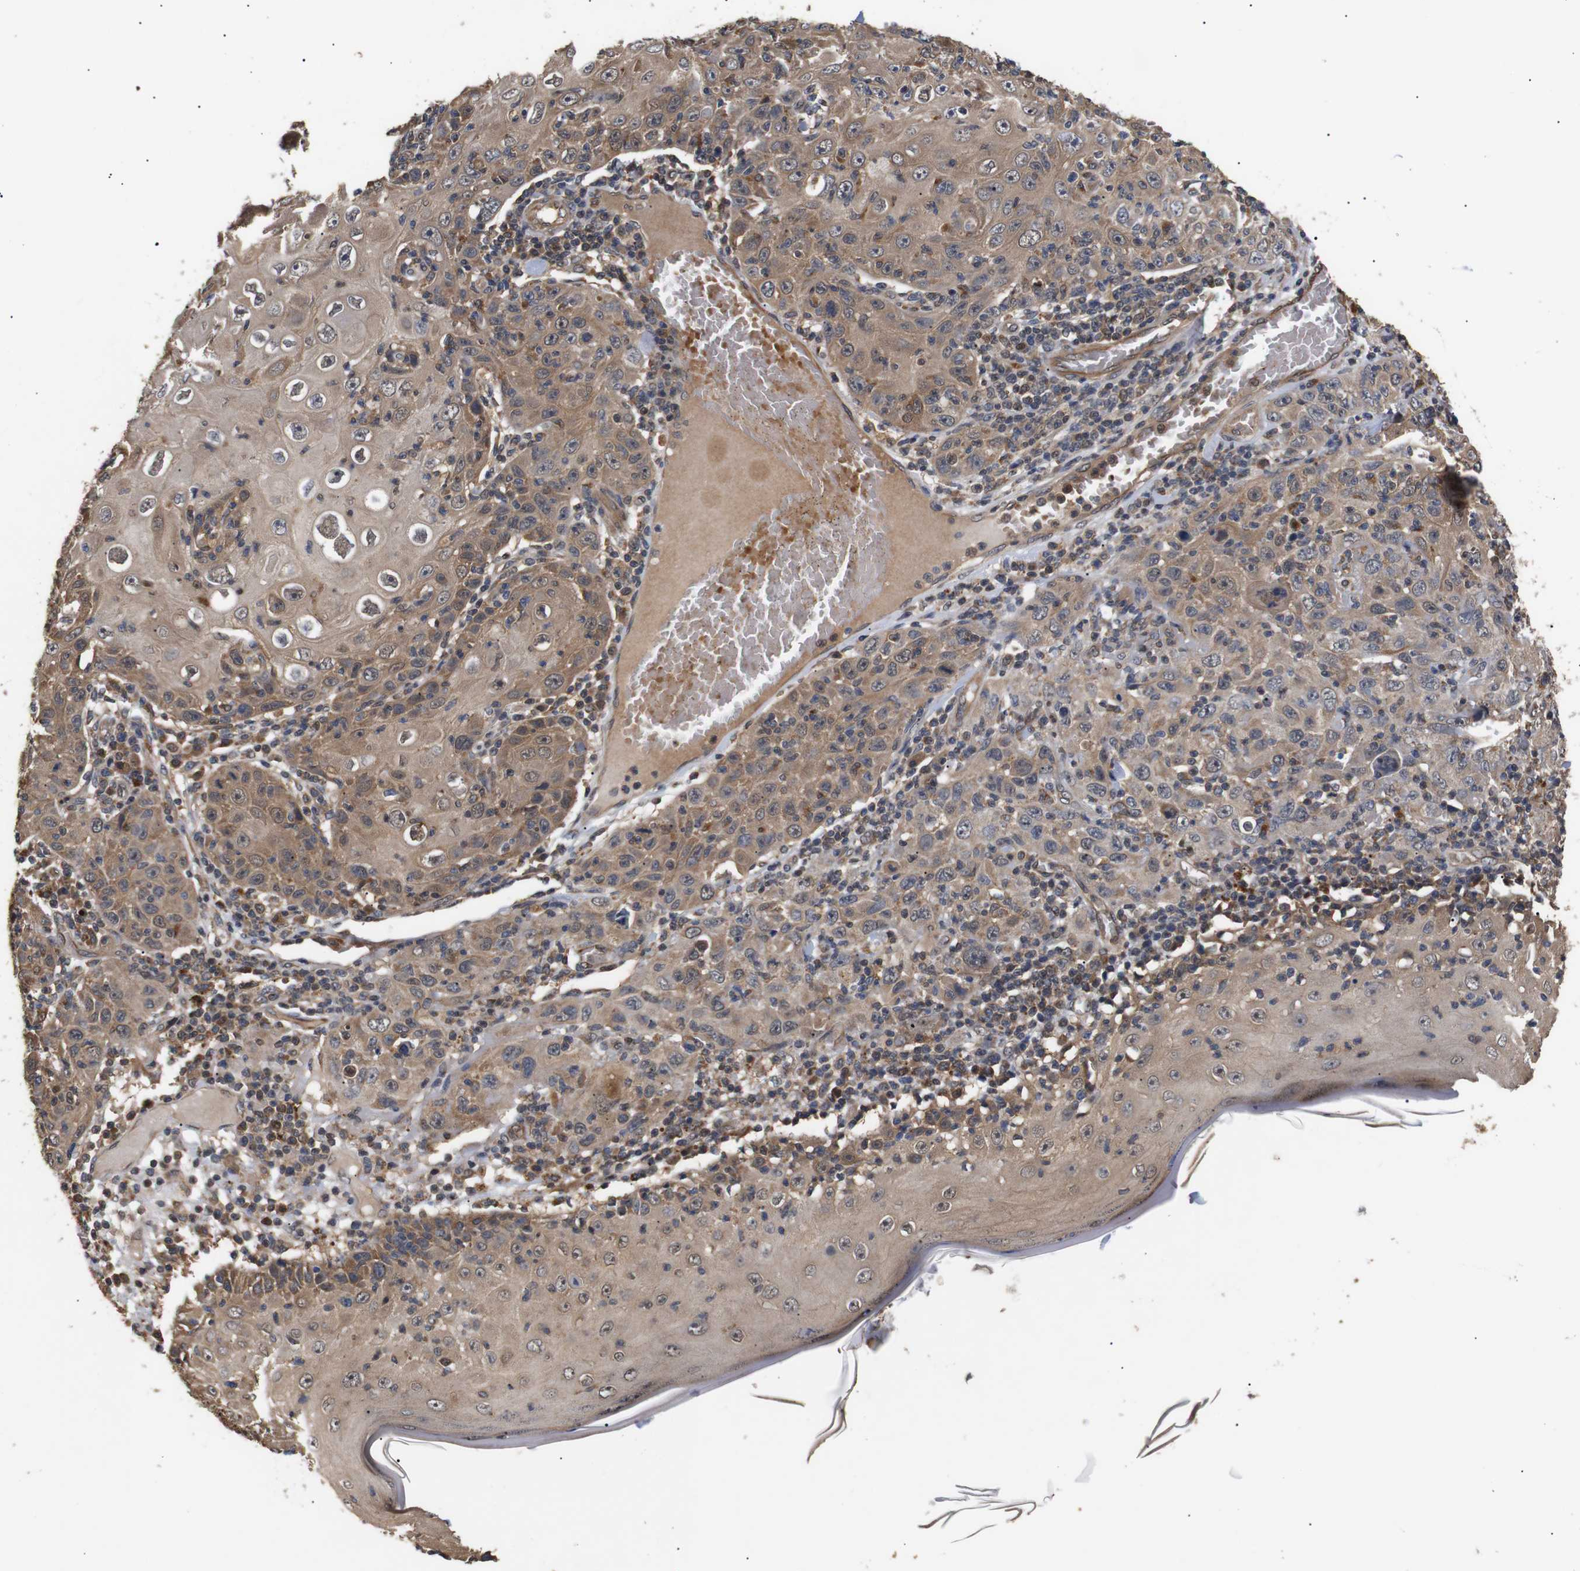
{"staining": {"intensity": "moderate", "quantity": ">75%", "location": "cytoplasmic/membranous"}, "tissue": "skin cancer", "cell_type": "Tumor cells", "image_type": "cancer", "snomed": [{"axis": "morphology", "description": "Squamous cell carcinoma, NOS"}, {"axis": "topography", "description": "Skin"}], "caption": "Immunohistochemical staining of squamous cell carcinoma (skin) displays medium levels of moderate cytoplasmic/membranous protein staining in about >75% of tumor cells. Nuclei are stained in blue.", "gene": "DDR1", "patient": {"sex": "female", "age": 88}}